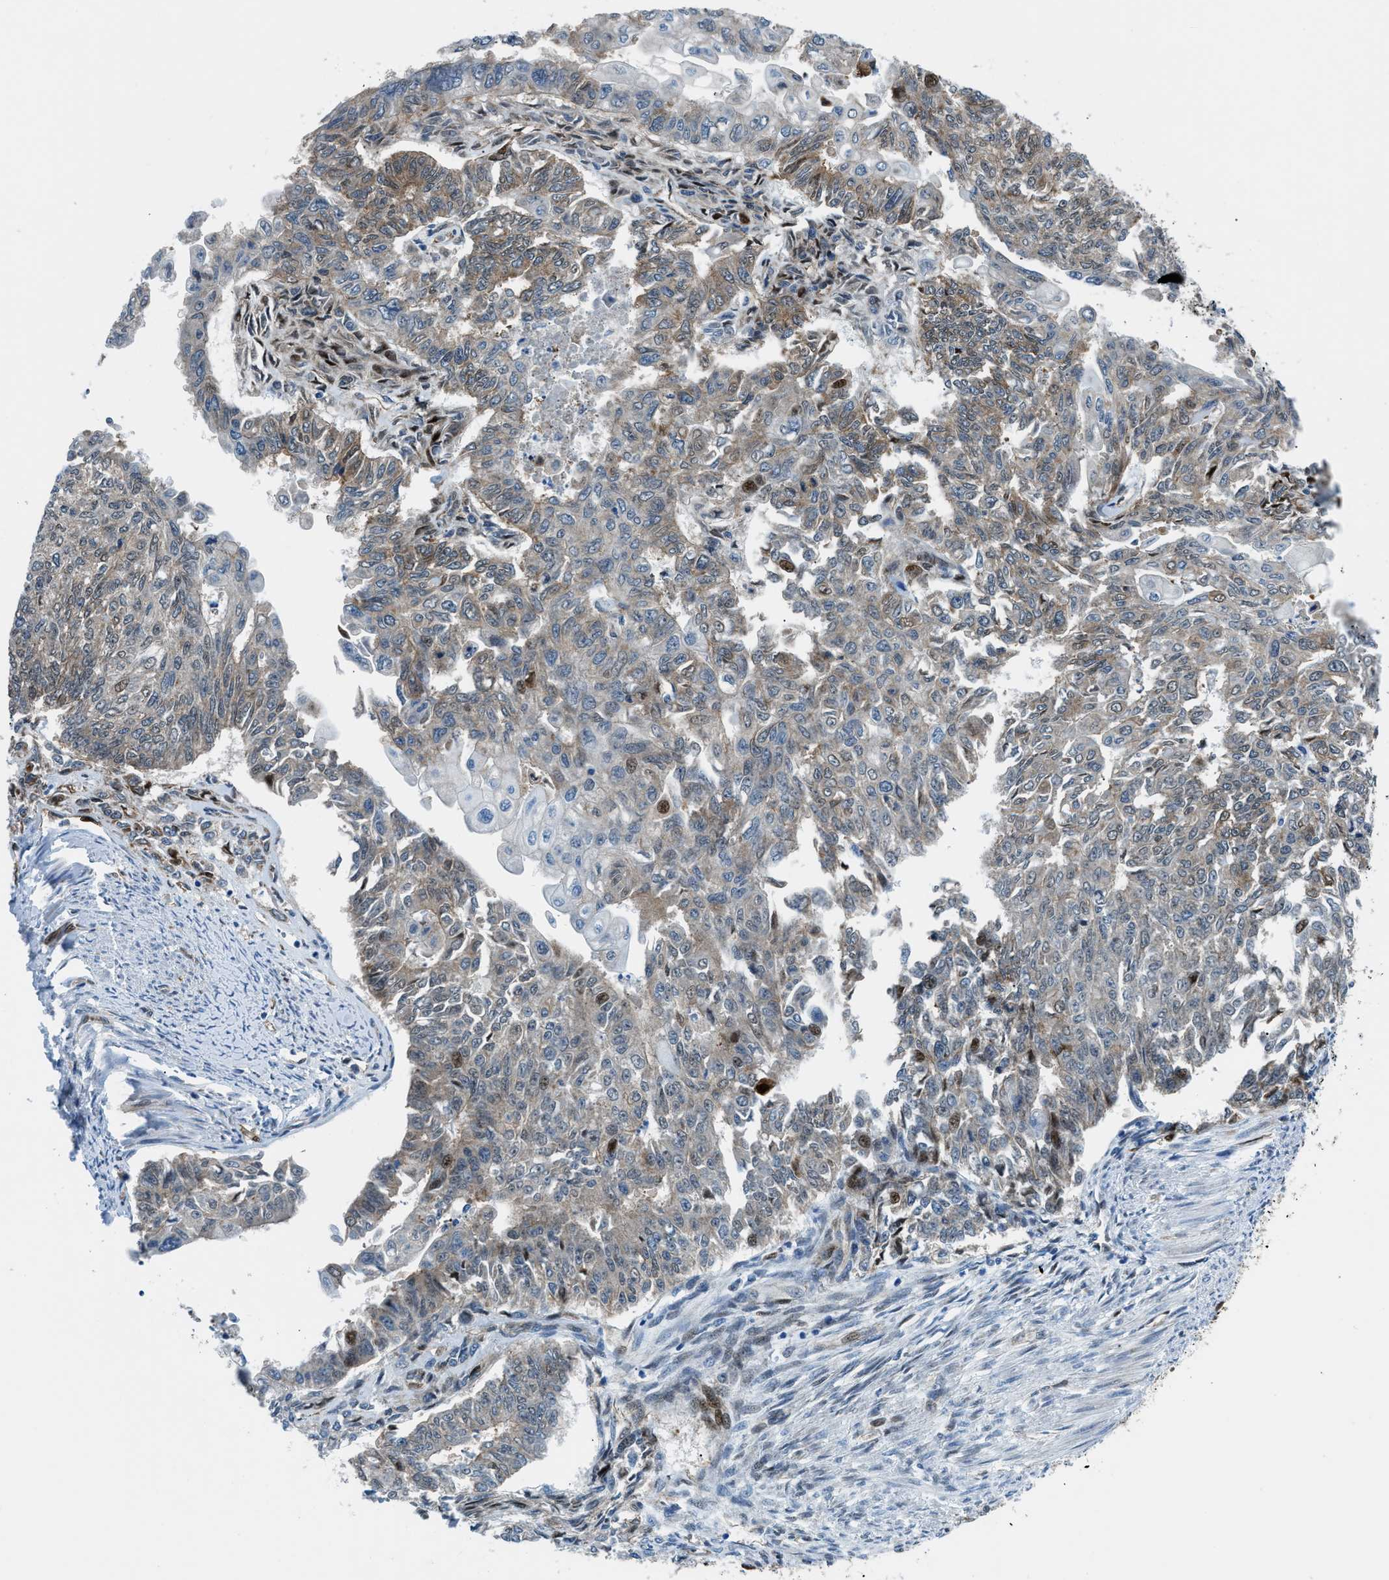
{"staining": {"intensity": "strong", "quantity": "<25%", "location": "cytoplasmic/membranous,nuclear"}, "tissue": "endometrial cancer", "cell_type": "Tumor cells", "image_type": "cancer", "snomed": [{"axis": "morphology", "description": "Adenocarcinoma, NOS"}, {"axis": "topography", "description": "Endometrium"}], "caption": "Tumor cells exhibit strong cytoplasmic/membranous and nuclear positivity in approximately <25% of cells in adenocarcinoma (endometrial).", "gene": "YWHAE", "patient": {"sex": "female", "age": 32}}